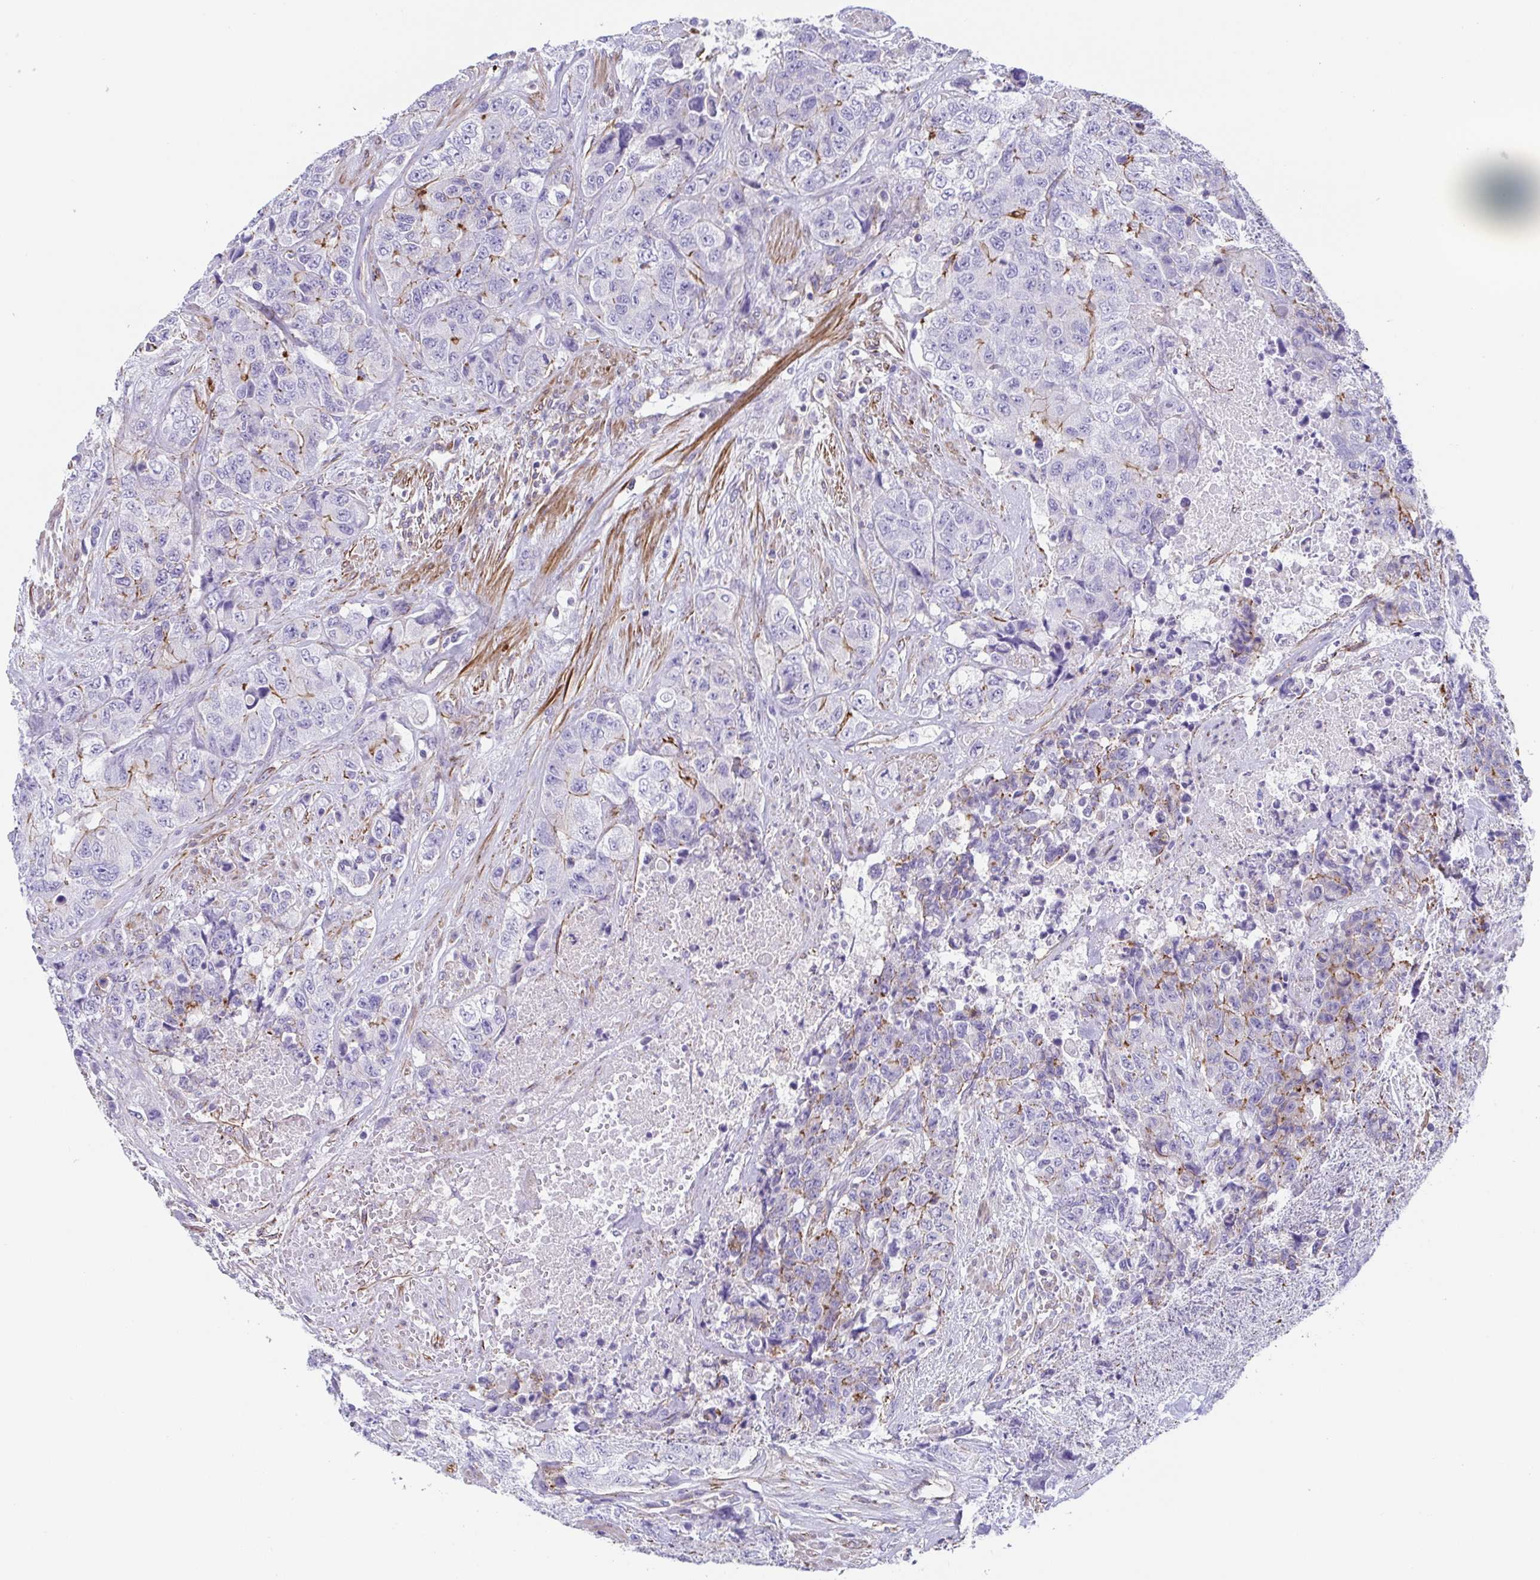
{"staining": {"intensity": "moderate", "quantity": "<25%", "location": "cytoplasmic/membranous"}, "tissue": "urothelial cancer", "cell_type": "Tumor cells", "image_type": "cancer", "snomed": [{"axis": "morphology", "description": "Urothelial carcinoma, High grade"}, {"axis": "topography", "description": "Urinary bladder"}], "caption": "Protein staining by immunohistochemistry displays moderate cytoplasmic/membranous staining in approximately <25% of tumor cells in urothelial cancer.", "gene": "TRAM2", "patient": {"sex": "female", "age": 78}}